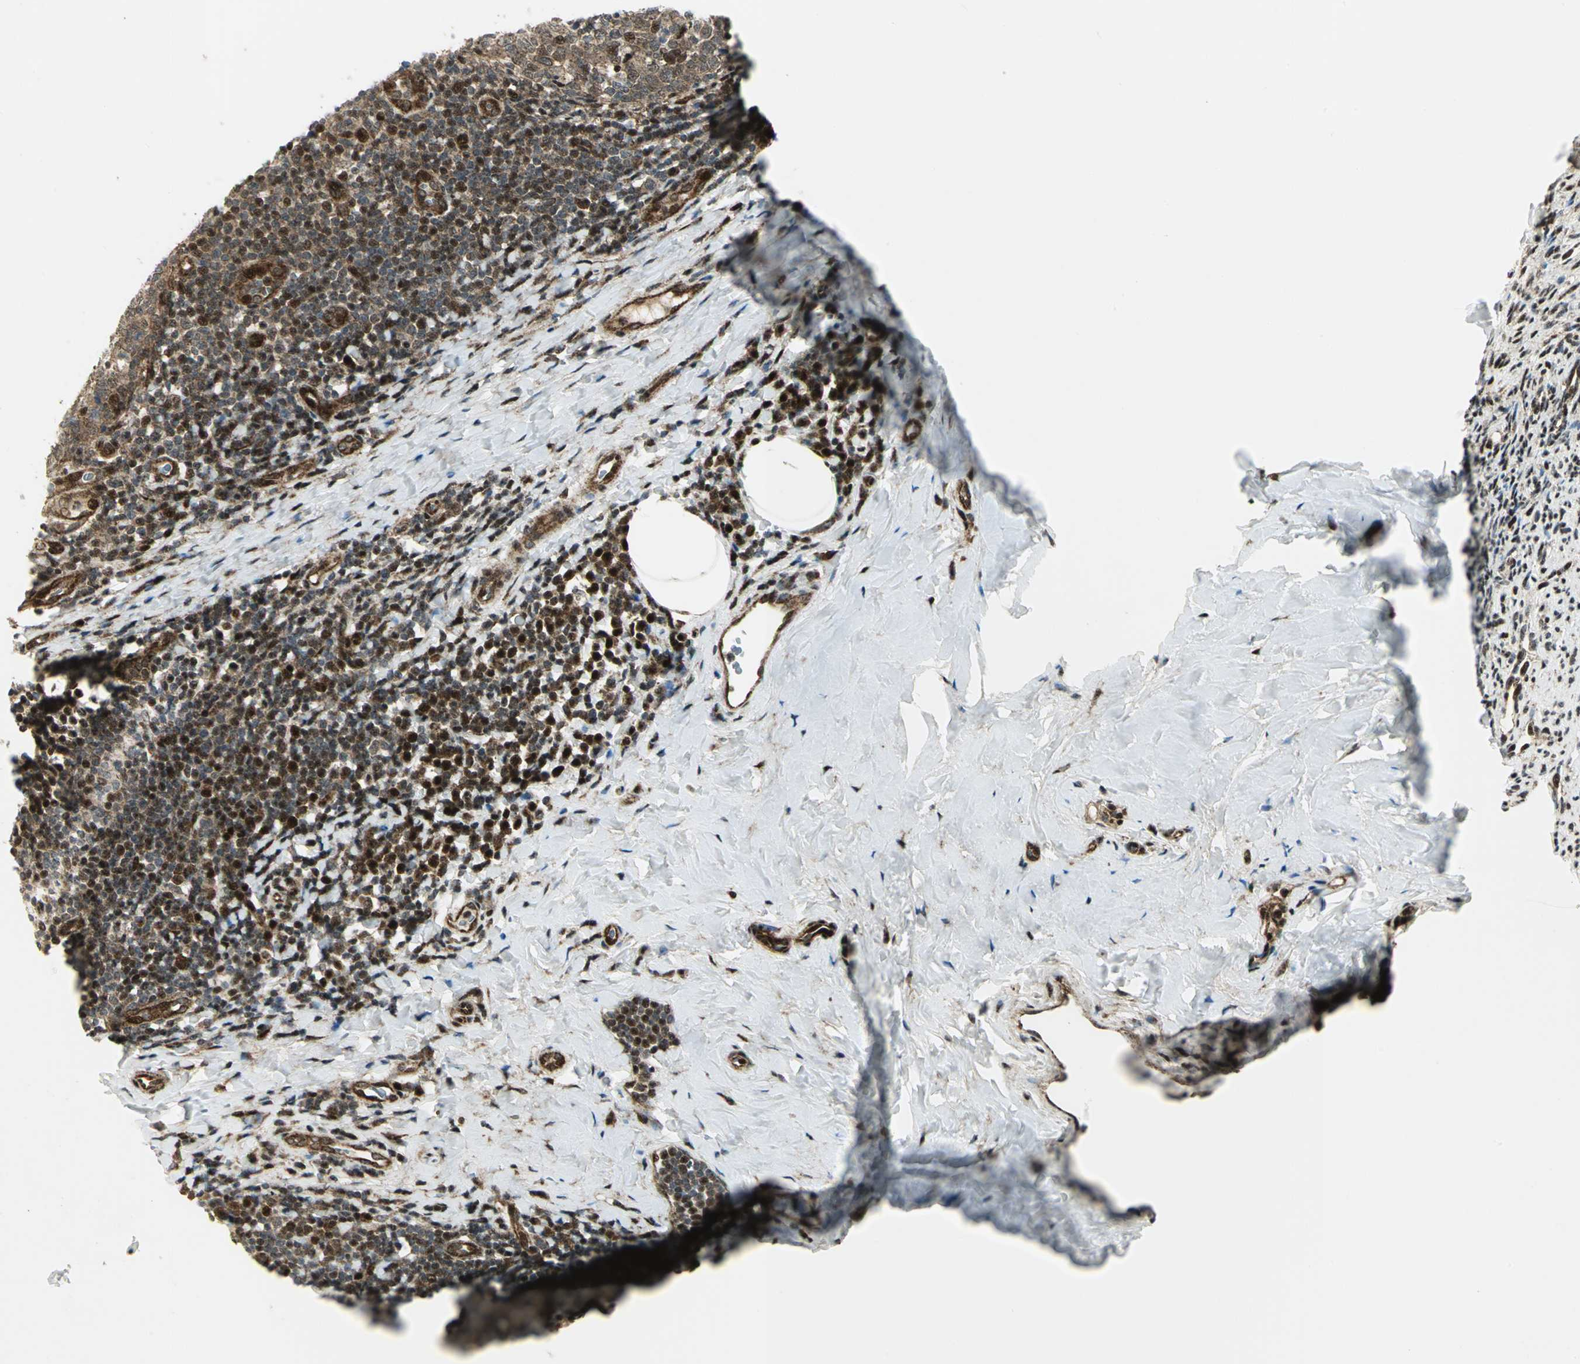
{"staining": {"intensity": "strong", "quantity": ">75%", "location": "cytoplasmic/membranous,nuclear"}, "tissue": "tonsil", "cell_type": "Germinal center cells", "image_type": "normal", "snomed": [{"axis": "morphology", "description": "Normal tissue, NOS"}, {"axis": "topography", "description": "Tonsil"}], "caption": "Protein analysis of benign tonsil shows strong cytoplasmic/membranous,nuclear expression in approximately >75% of germinal center cells.", "gene": "COPS5", "patient": {"sex": "male", "age": 31}}